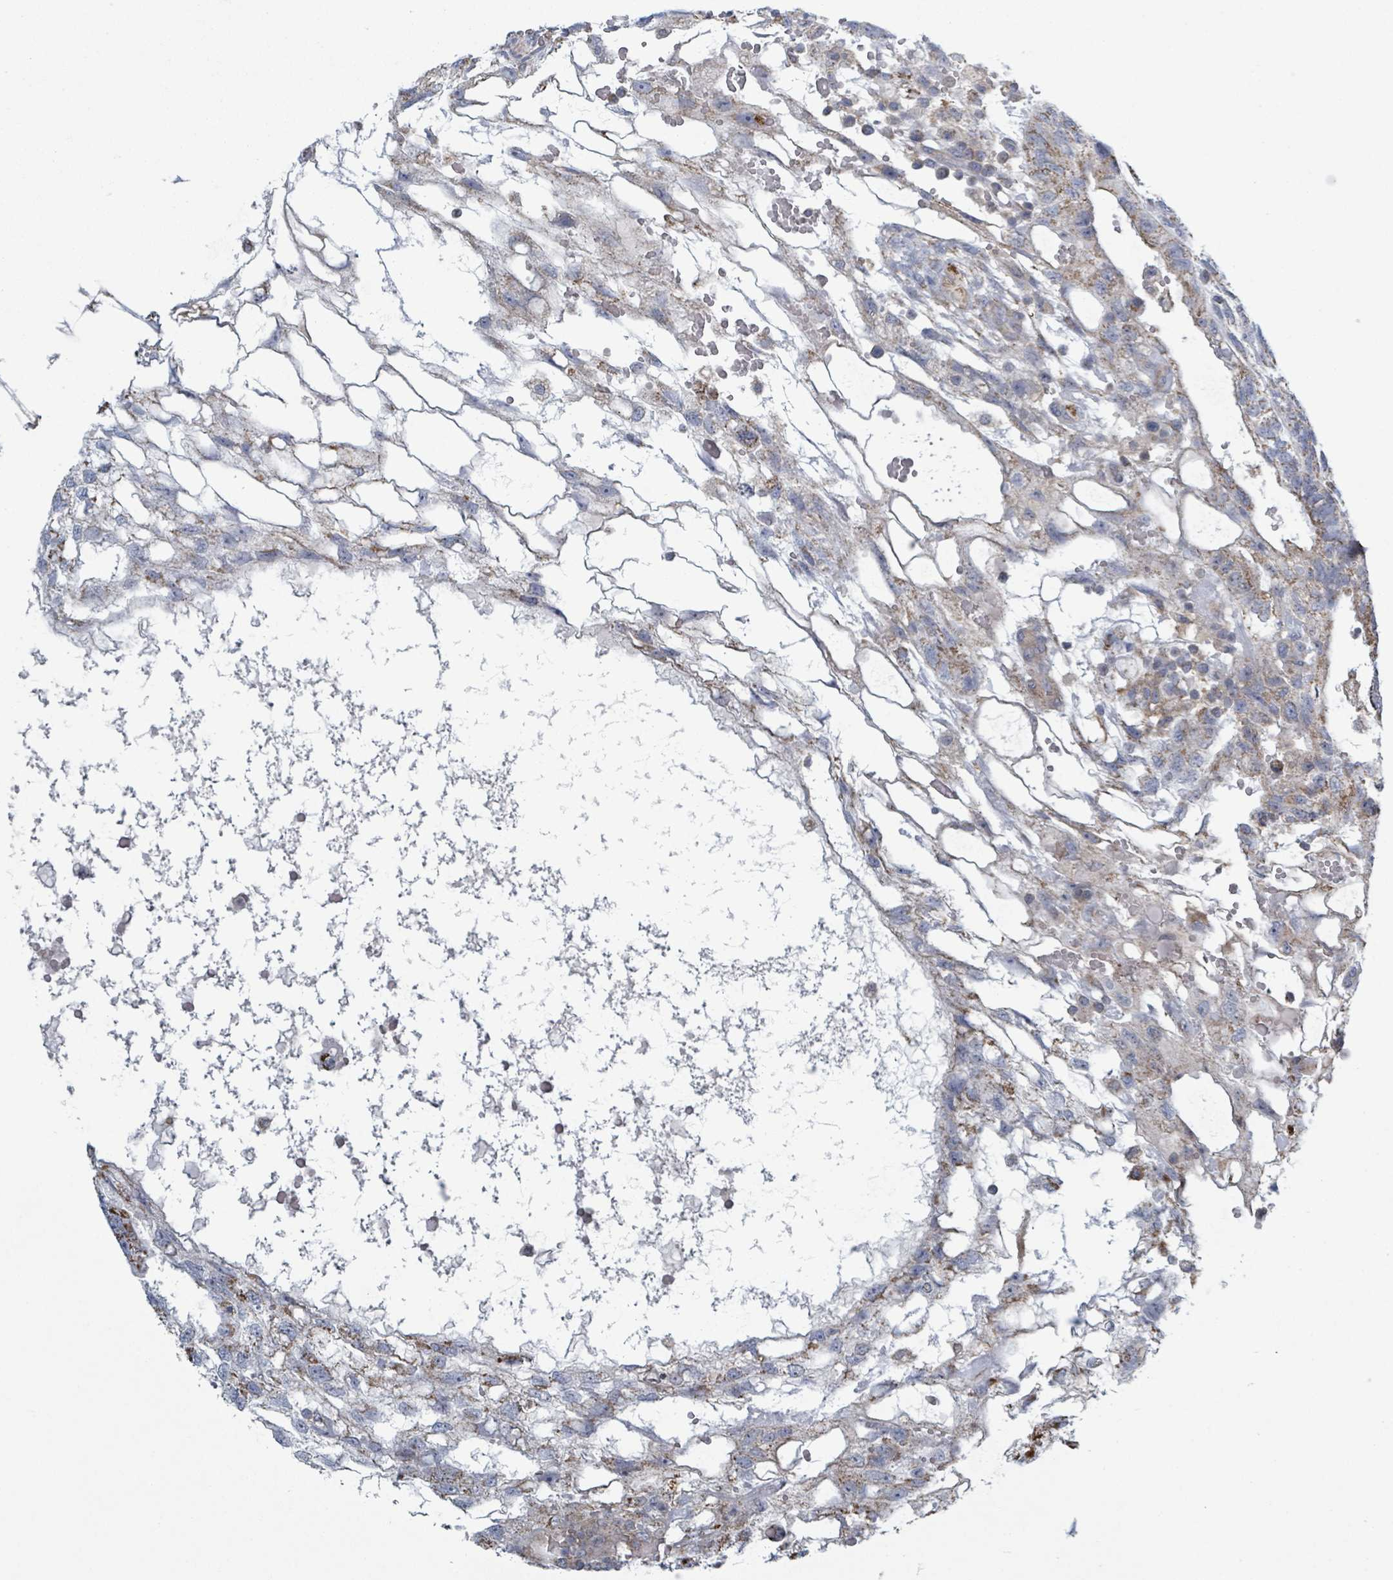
{"staining": {"intensity": "moderate", "quantity": "25%-75%", "location": "cytoplasmic/membranous"}, "tissue": "testis cancer", "cell_type": "Tumor cells", "image_type": "cancer", "snomed": [{"axis": "morphology", "description": "Normal tissue, NOS"}, {"axis": "morphology", "description": "Carcinoma, Embryonal, NOS"}, {"axis": "topography", "description": "Testis"}], "caption": "Tumor cells exhibit medium levels of moderate cytoplasmic/membranous expression in about 25%-75% of cells in testis cancer.", "gene": "ADCK1", "patient": {"sex": "male", "age": 32}}